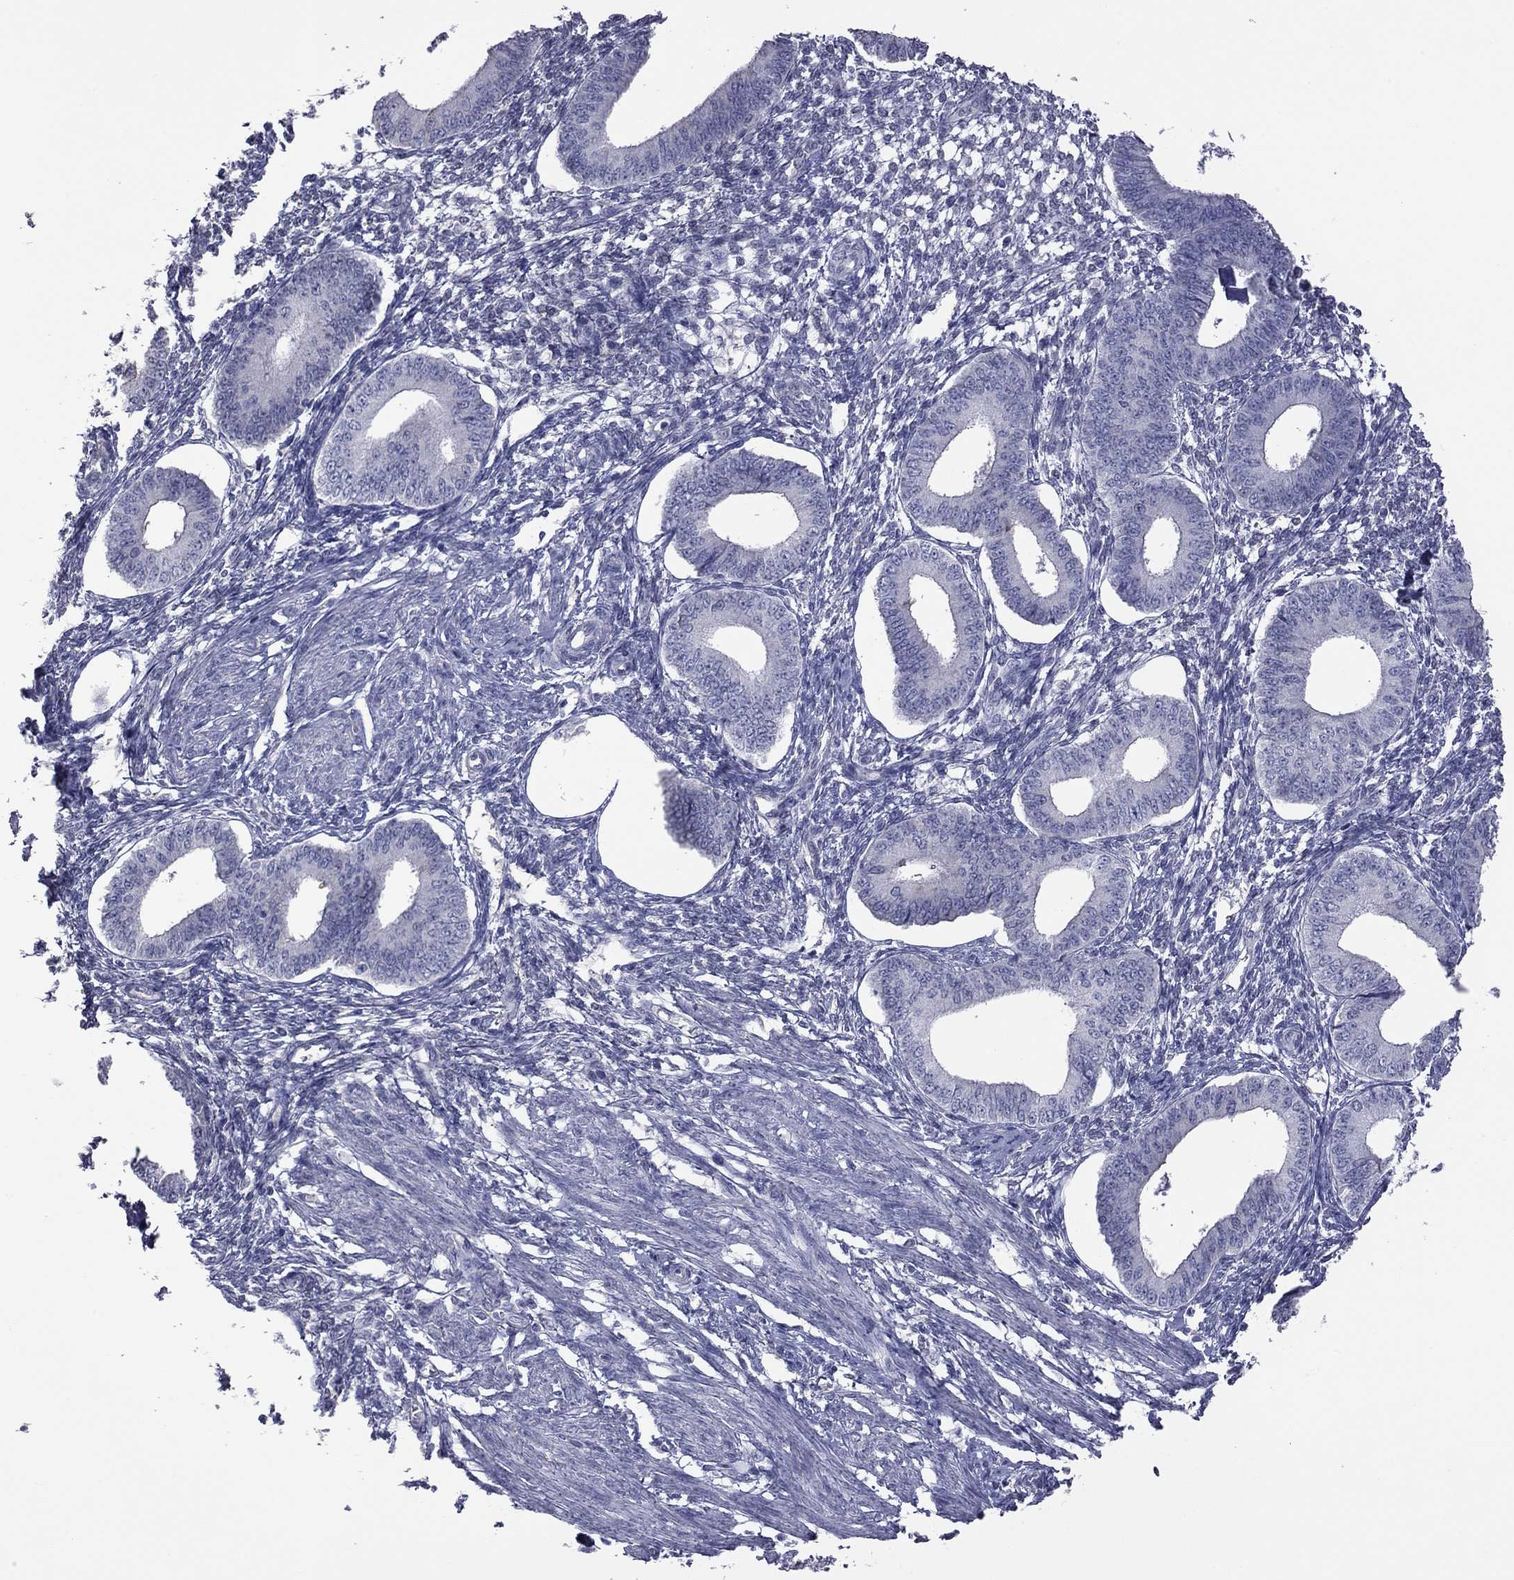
{"staining": {"intensity": "negative", "quantity": "none", "location": "none"}, "tissue": "endometrium", "cell_type": "Cells in endometrial stroma", "image_type": "normal", "snomed": [{"axis": "morphology", "description": "Normal tissue, NOS"}, {"axis": "topography", "description": "Endometrium"}], "caption": "High power microscopy micrograph of an IHC image of normal endometrium, revealing no significant staining in cells in endometrial stroma. The staining was performed using DAB (3,3'-diaminobenzidine) to visualize the protein expression in brown, while the nuclei were stained in blue with hematoxylin (Magnification: 20x).", "gene": "HYLS1", "patient": {"sex": "female", "age": 42}}